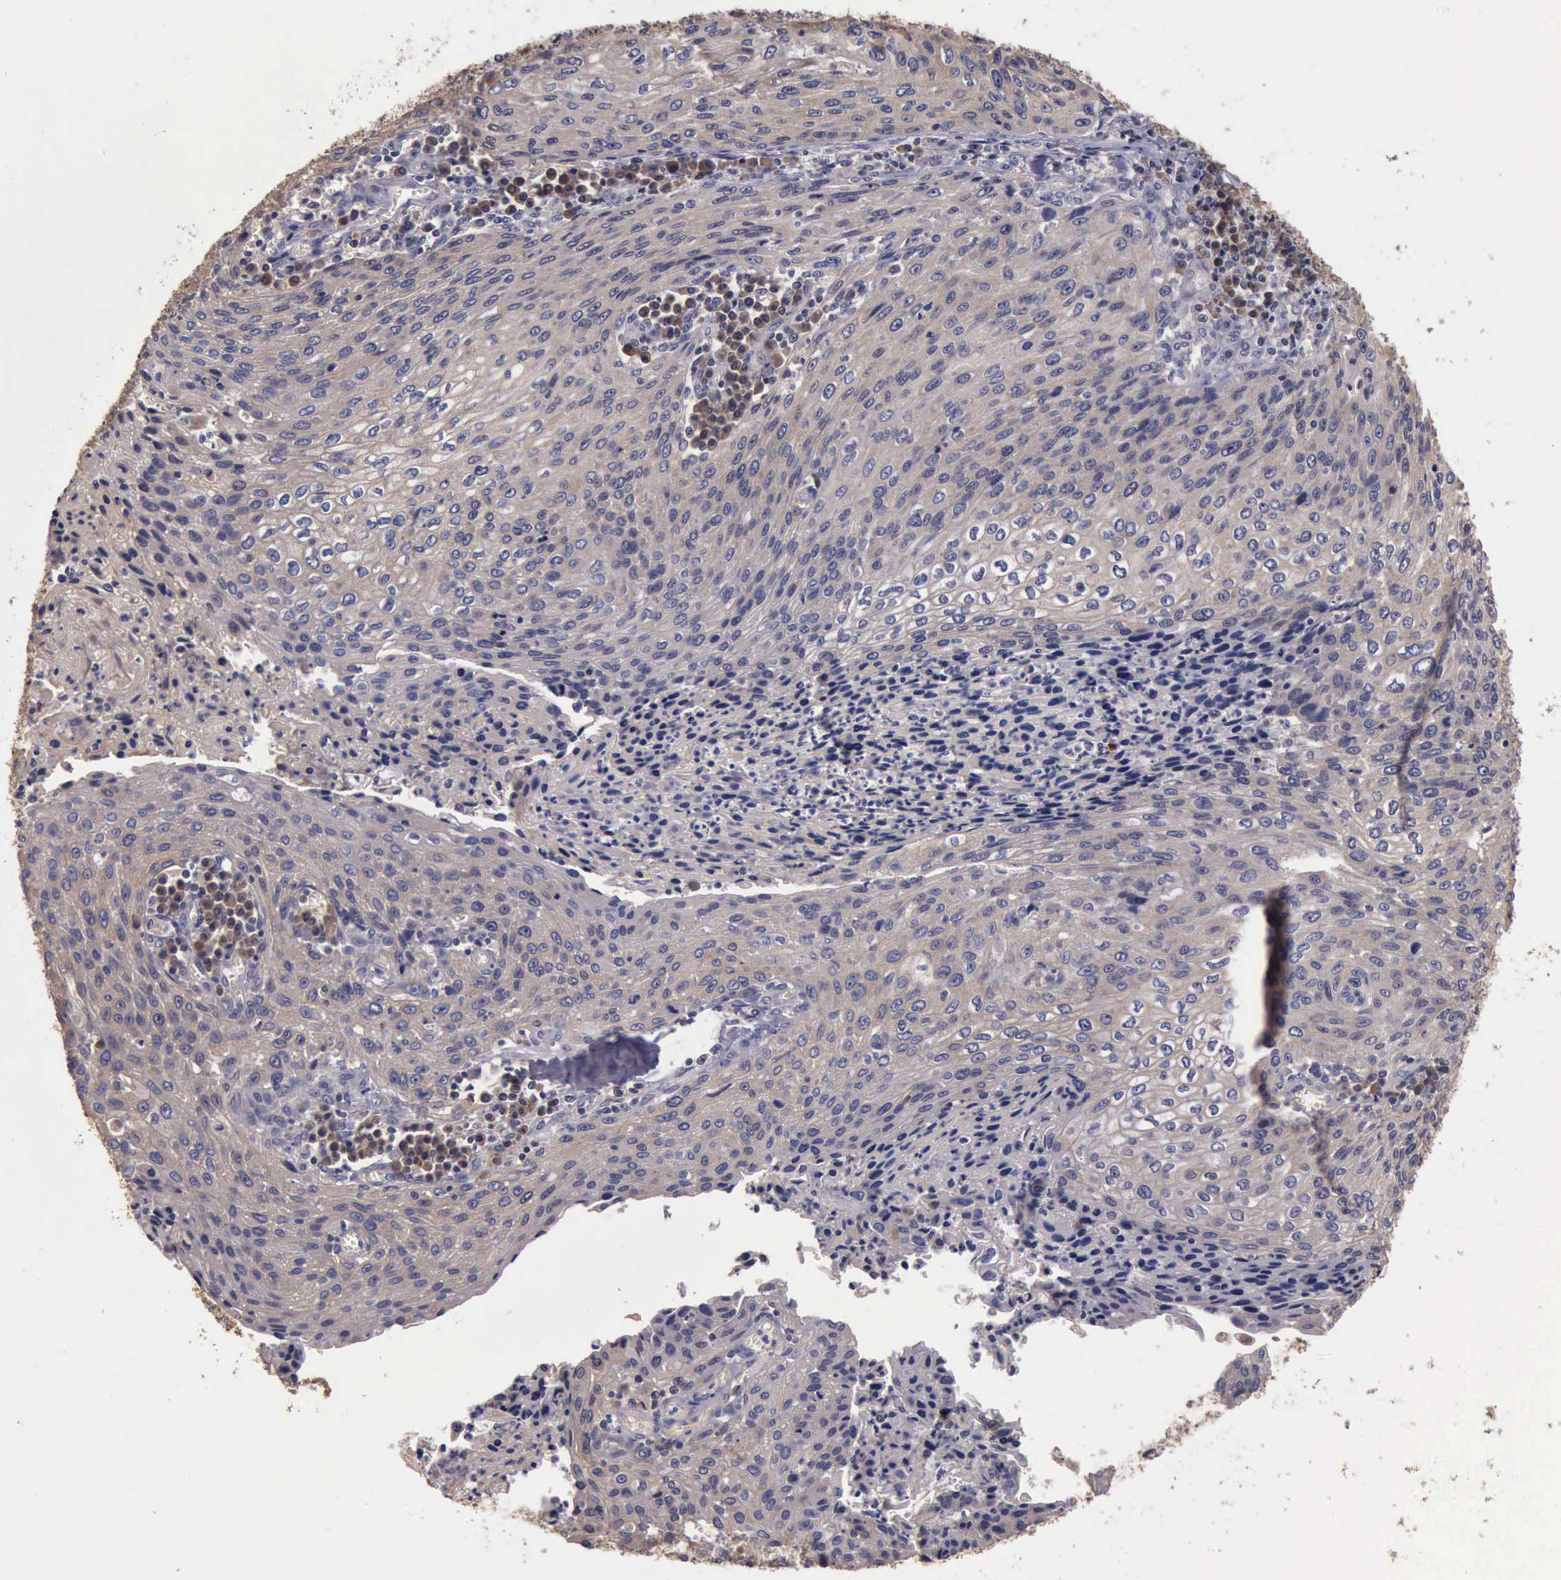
{"staining": {"intensity": "negative", "quantity": "none", "location": "none"}, "tissue": "cervical cancer", "cell_type": "Tumor cells", "image_type": "cancer", "snomed": [{"axis": "morphology", "description": "Squamous cell carcinoma, NOS"}, {"axis": "topography", "description": "Cervix"}], "caption": "A micrograph of cervical squamous cell carcinoma stained for a protein reveals no brown staining in tumor cells.", "gene": "RAB39B", "patient": {"sex": "female", "age": 32}}